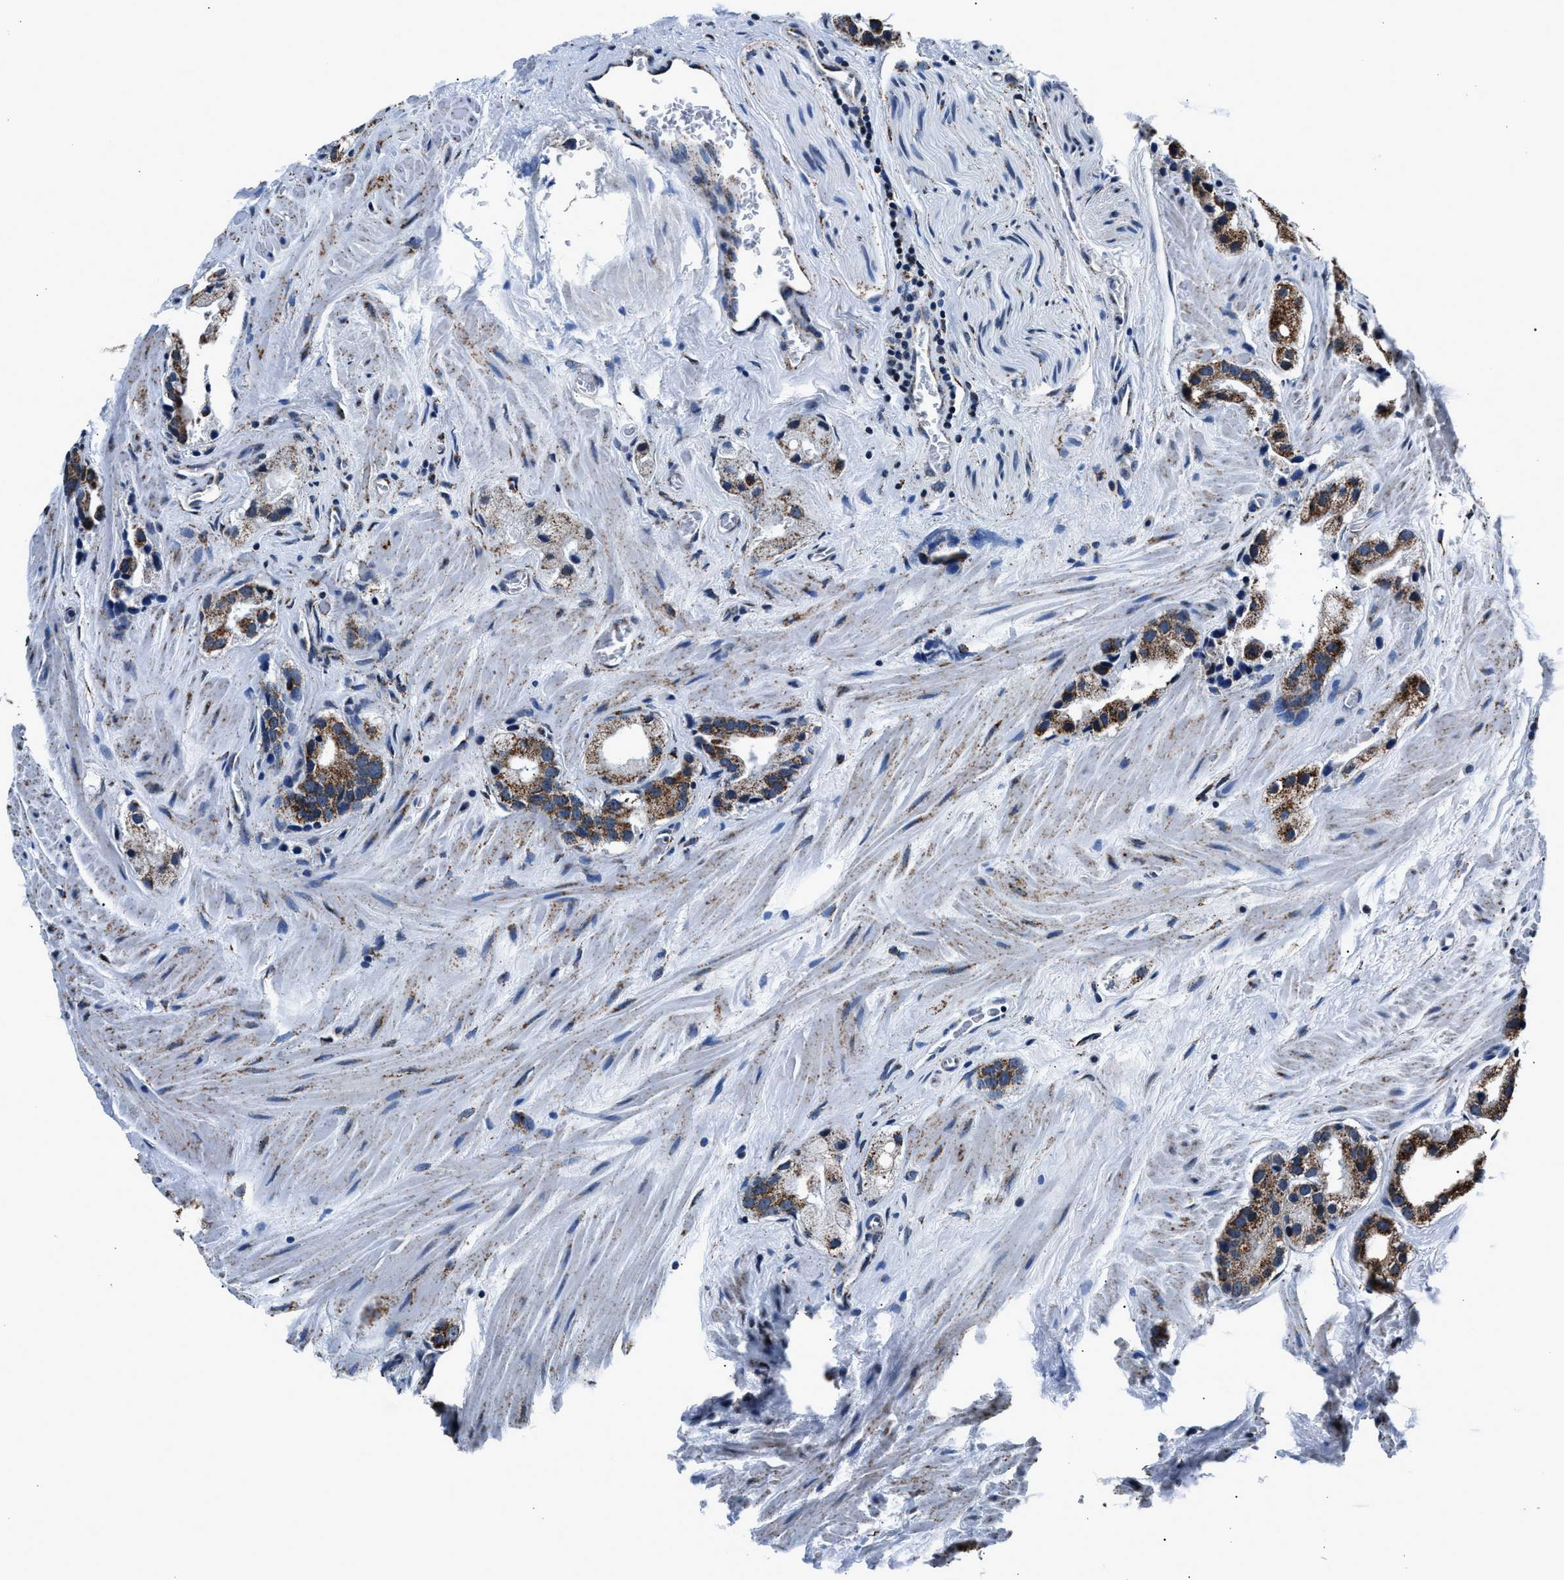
{"staining": {"intensity": "strong", "quantity": ">75%", "location": "cytoplasmic/membranous"}, "tissue": "prostate cancer", "cell_type": "Tumor cells", "image_type": "cancer", "snomed": [{"axis": "morphology", "description": "Adenocarcinoma, High grade"}, {"axis": "topography", "description": "Prostate"}], "caption": "Tumor cells exhibit high levels of strong cytoplasmic/membranous staining in approximately >75% of cells in human prostate high-grade adenocarcinoma.", "gene": "HIBADH", "patient": {"sex": "male", "age": 63}}